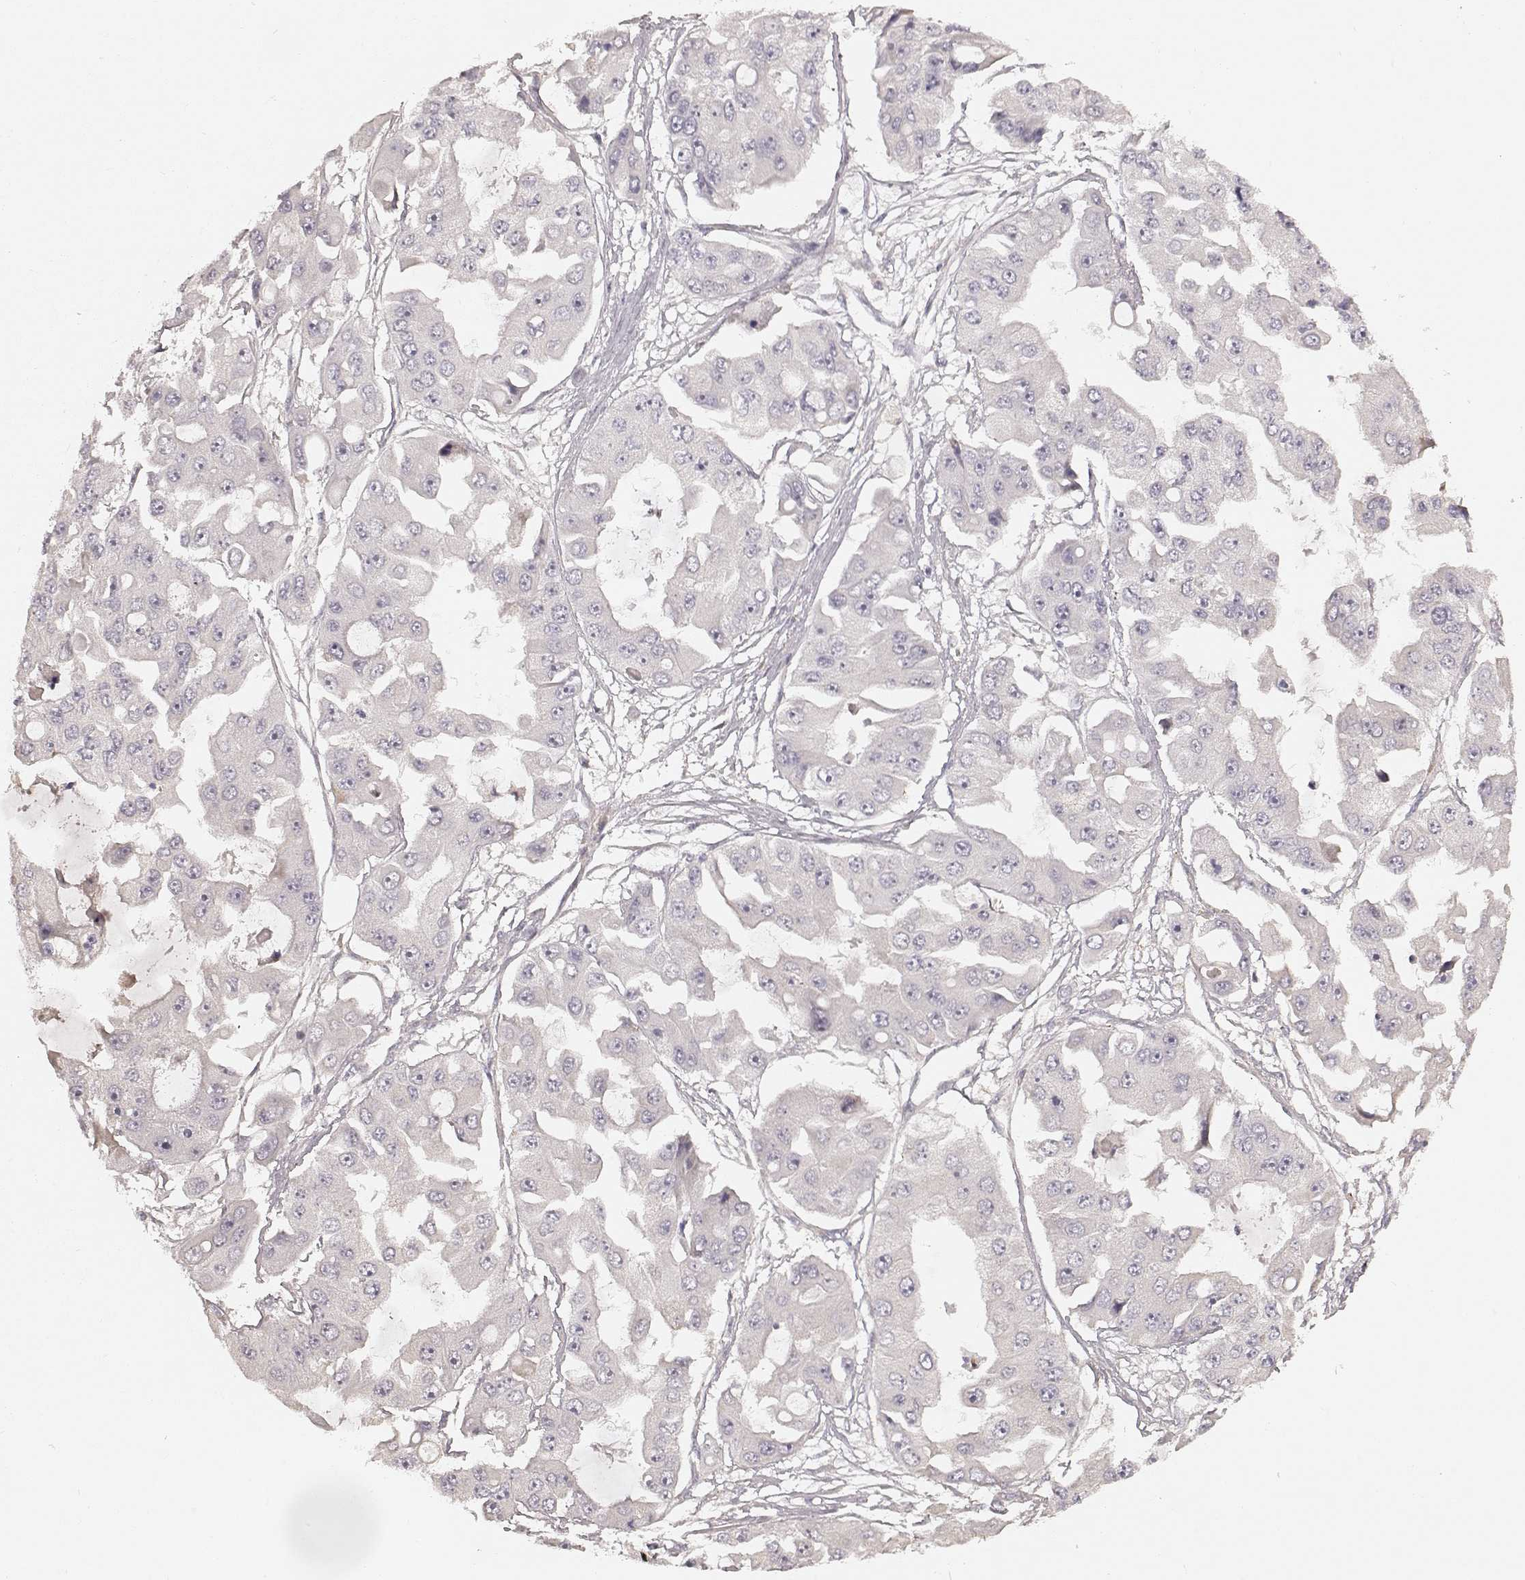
{"staining": {"intensity": "negative", "quantity": "none", "location": "none"}, "tissue": "ovarian cancer", "cell_type": "Tumor cells", "image_type": "cancer", "snomed": [{"axis": "morphology", "description": "Cystadenocarcinoma, serous, NOS"}, {"axis": "topography", "description": "Ovary"}], "caption": "DAB immunohistochemical staining of ovarian serous cystadenocarcinoma reveals no significant positivity in tumor cells.", "gene": "KCNJ9", "patient": {"sex": "female", "age": 56}}